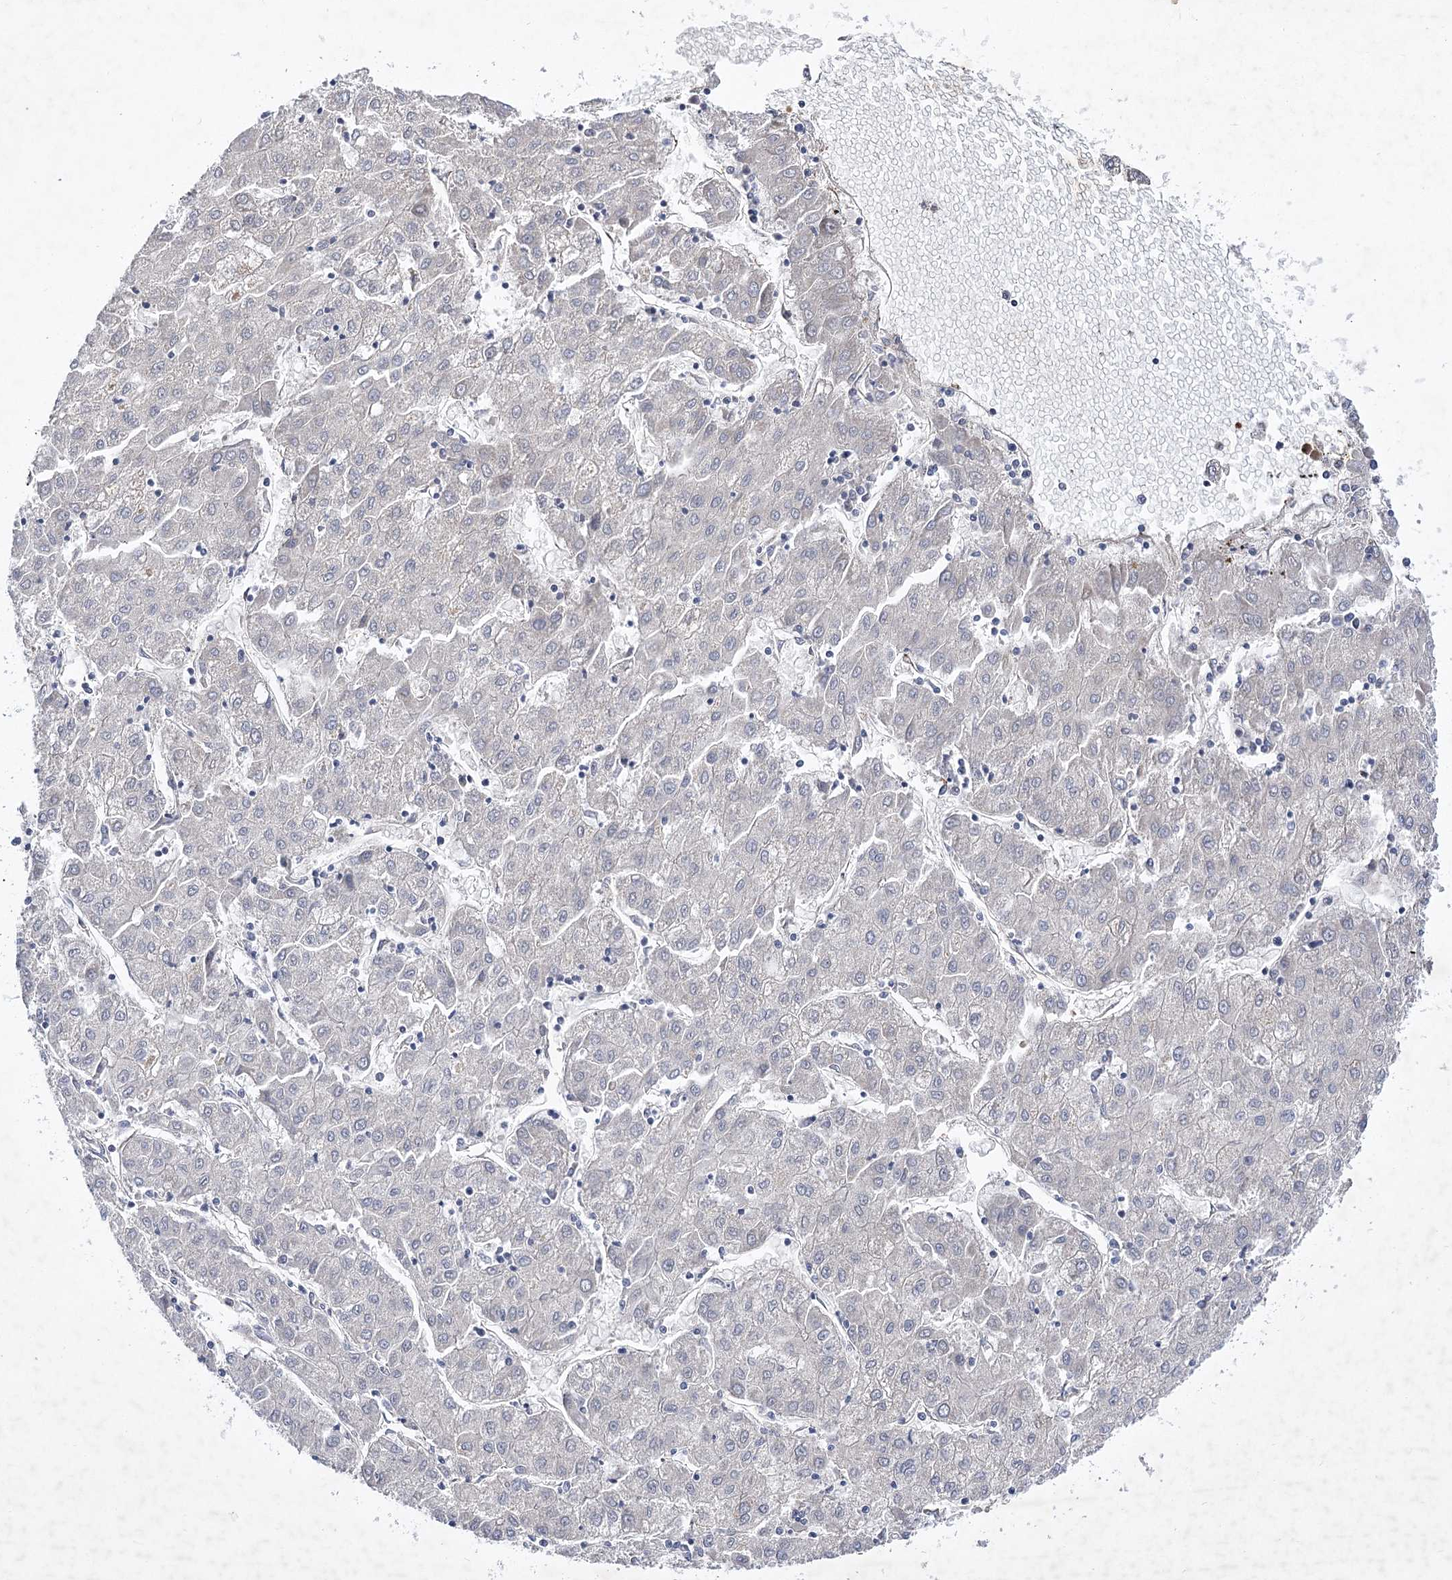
{"staining": {"intensity": "negative", "quantity": "none", "location": "none"}, "tissue": "liver cancer", "cell_type": "Tumor cells", "image_type": "cancer", "snomed": [{"axis": "morphology", "description": "Carcinoma, Hepatocellular, NOS"}, {"axis": "topography", "description": "Liver"}], "caption": "Immunohistochemistry (IHC) micrograph of neoplastic tissue: liver hepatocellular carcinoma stained with DAB (3,3'-diaminobenzidine) demonstrates no significant protein positivity in tumor cells.", "gene": "ARHGAP31", "patient": {"sex": "male", "age": 72}}